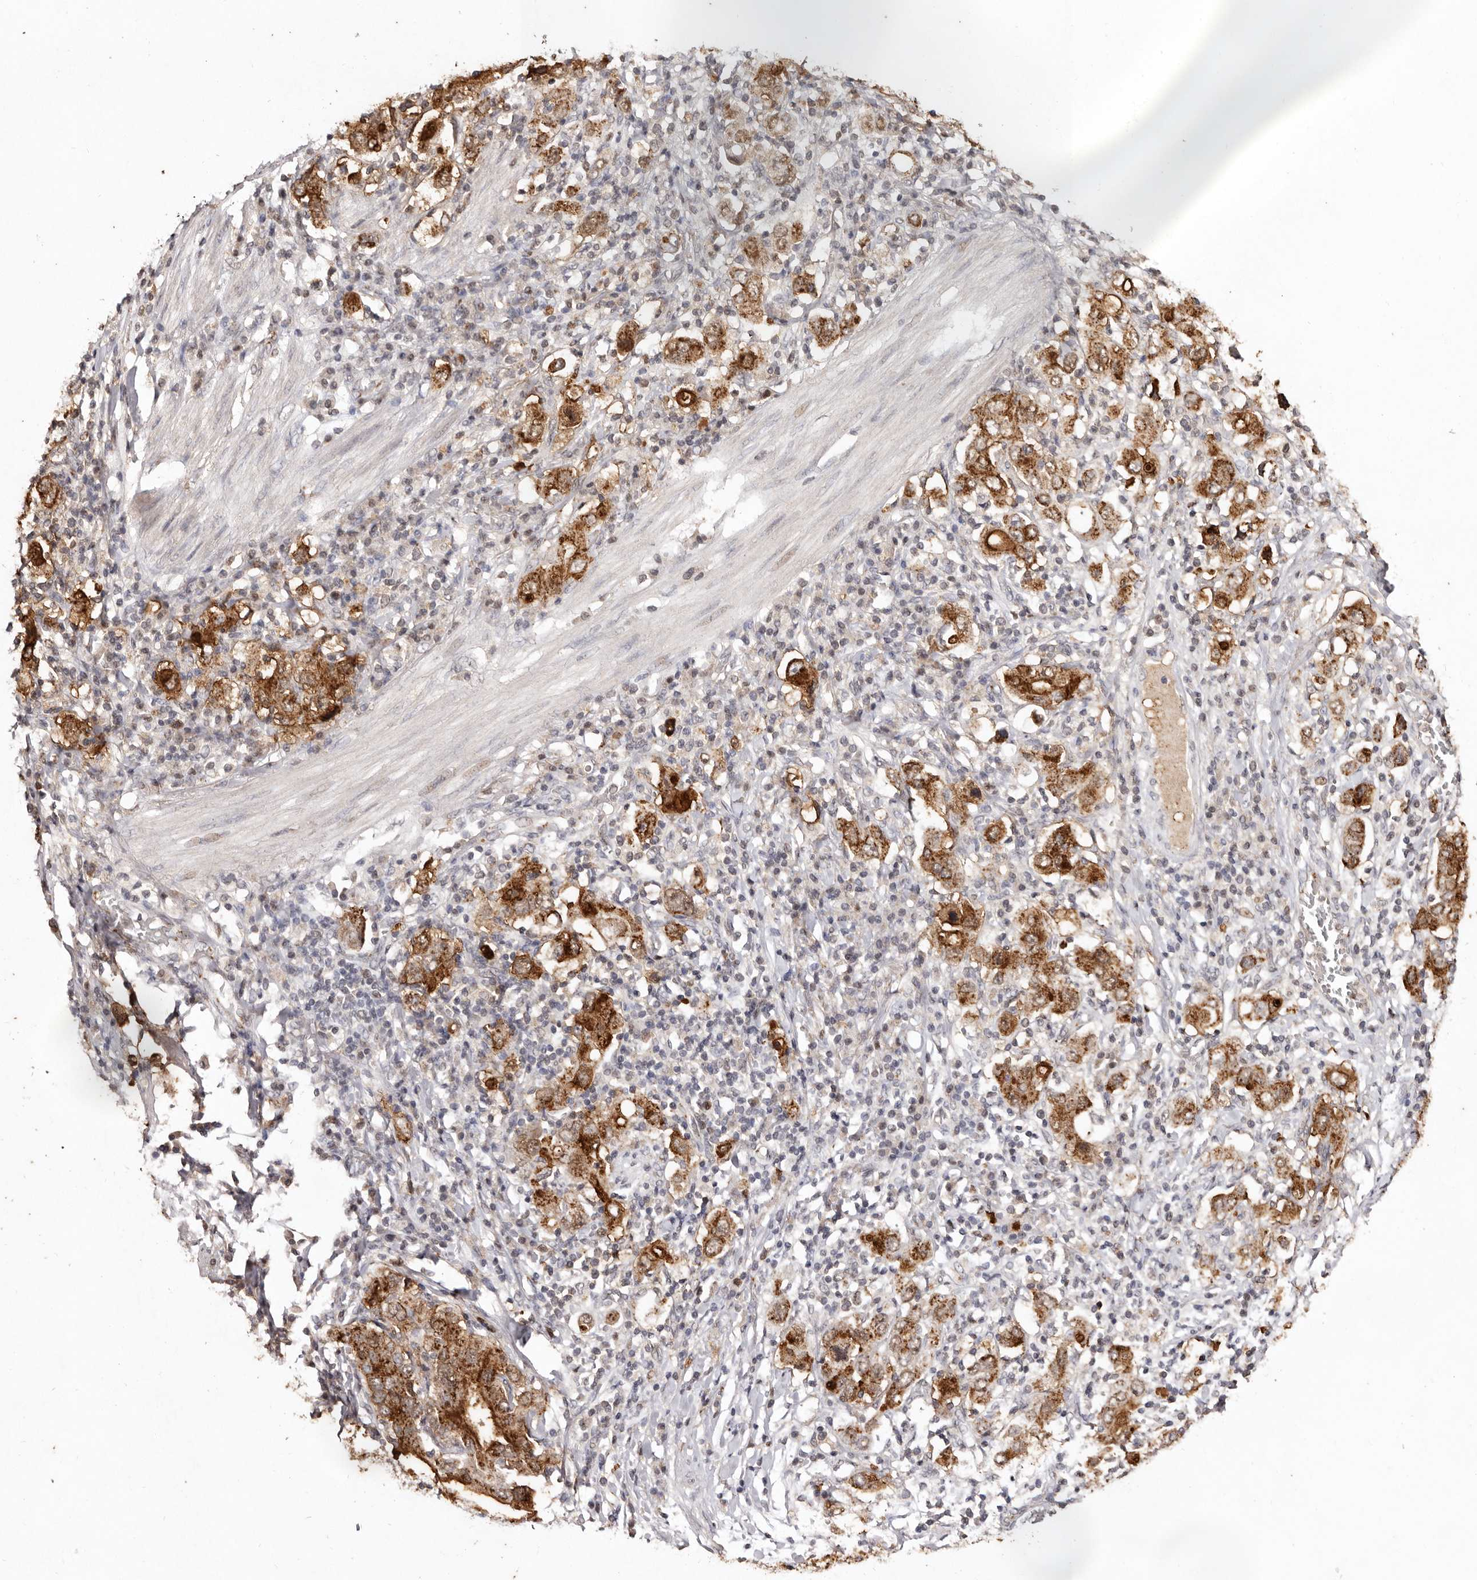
{"staining": {"intensity": "strong", "quantity": ">75%", "location": "cytoplasmic/membranous"}, "tissue": "stomach cancer", "cell_type": "Tumor cells", "image_type": "cancer", "snomed": [{"axis": "morphology", "description": "Adenocarcinoma, NOS"}, {"axis": "topography", "description": "Stomach, upper"}], "caption": "About >75% of tumor cells in stomach cancer show strong cytoplasmic/membranous protein staining as visualized by brown immunohistochemical staining.", "gene": "NOTCH1", "patient": {"sex": "male", "age": 62}}